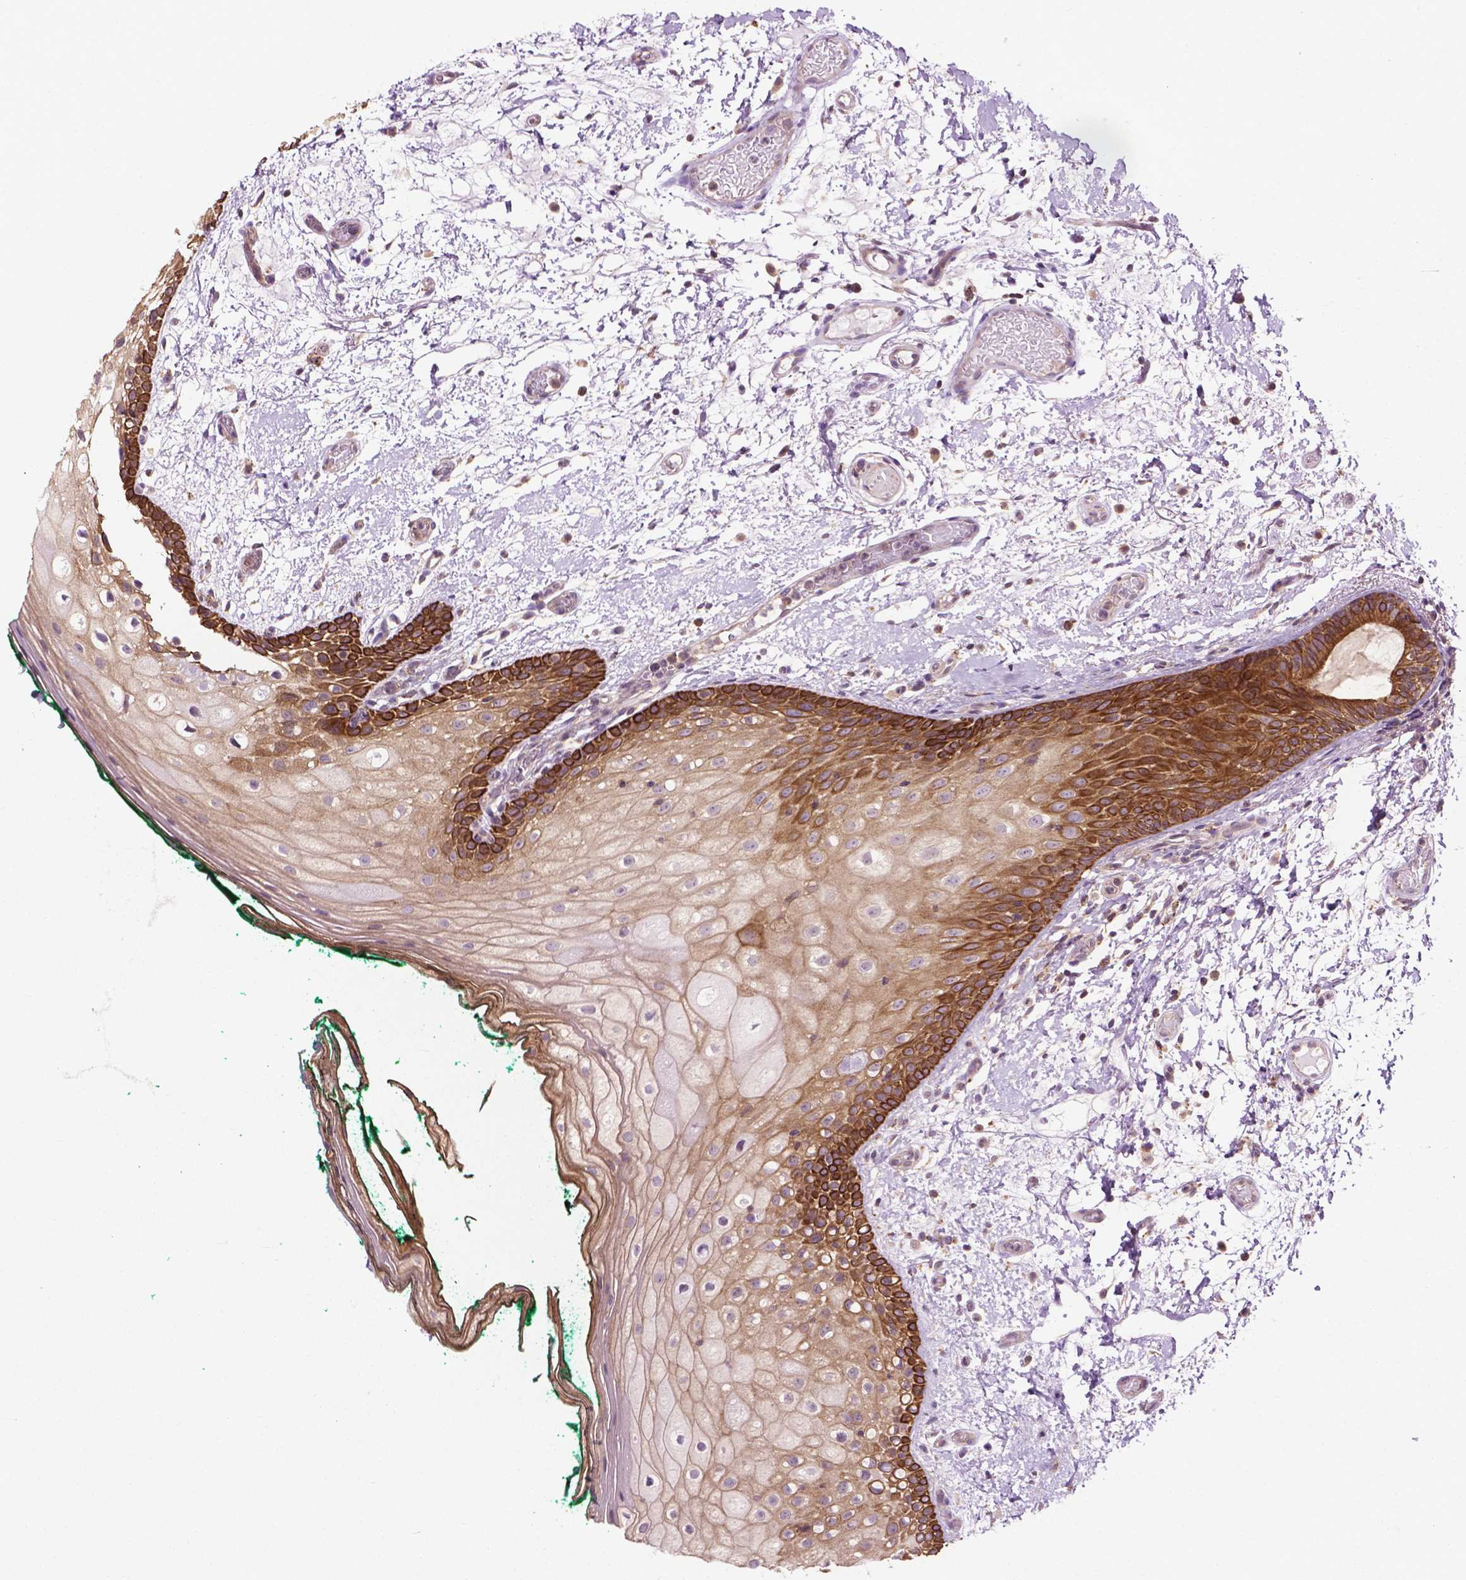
{"staining": {"intensity": "strong", "quantity": "25%-75%", "location": "cytoplasmic/membranous"}, "tissue": "oral mucosa", "cell_type": "Squamous epithelial cells", "image_type": "normal", "snomed": [{"axis": "morphology", "description": "Normal tissue, NOS"}, {"axis": "topography", "description": "Oral tissue"}], "caption": "Brown immunohistochemical staining in benign human oral mucosa displays strong cytoplasmic/membranous positivity in approximately 25%-75% of squamous epithelial cells. (IHC, brightfield microscopy, high magnification).", "gene": "MZT1", "patient": {"sex": "female", "age": 83}}